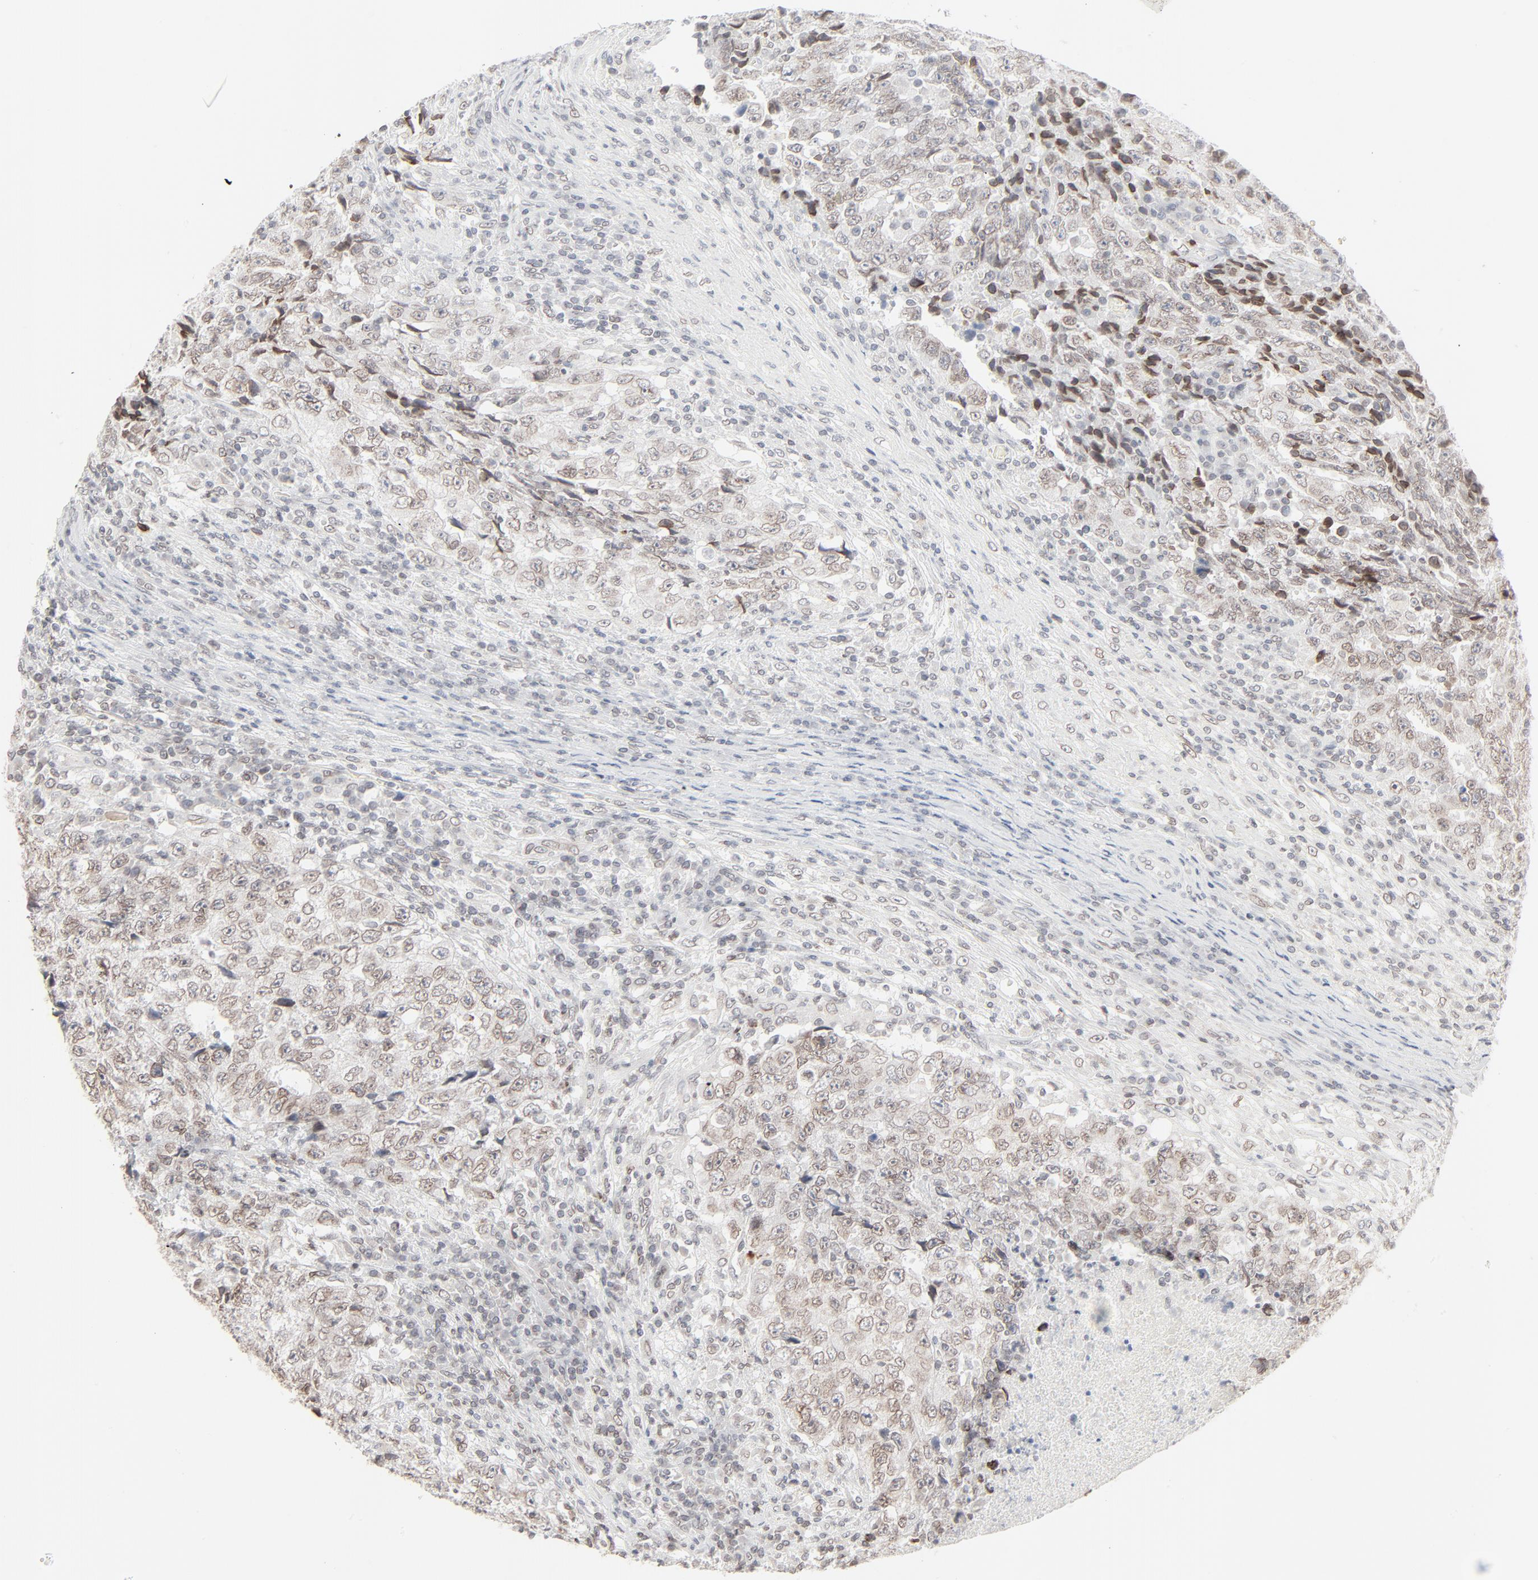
{"staining": {"intensity": "weak", "quantity": "25%-75%", "location": "cytoplasmic/membranous,nuclear"}, "tissue": "testis cancer", "cell_type": "Tumor cells", "image_type": "cancer", "snomed": [{"axis": "morphology", "description": "Necrosis, NOS"}, {"axis": "morphology", "description": "Carcinoma, Embryonal, NOS"}, {"axis": "topography", "description": "Testis"}], "caption": "Immunohistochemistry micrograph of neoplastic tissue: testis cancer (embryonal carcinoma) stained using IHC exhibits low levels of weak protein expression localized specifically in the cytoplasmic/membranous and nuclear of tumor cells, appearing as a cytoplasmic/membranous and nuclear brown color.", "gene": "MAD1L1", "patient": {"sex": "male", "age": 19}}